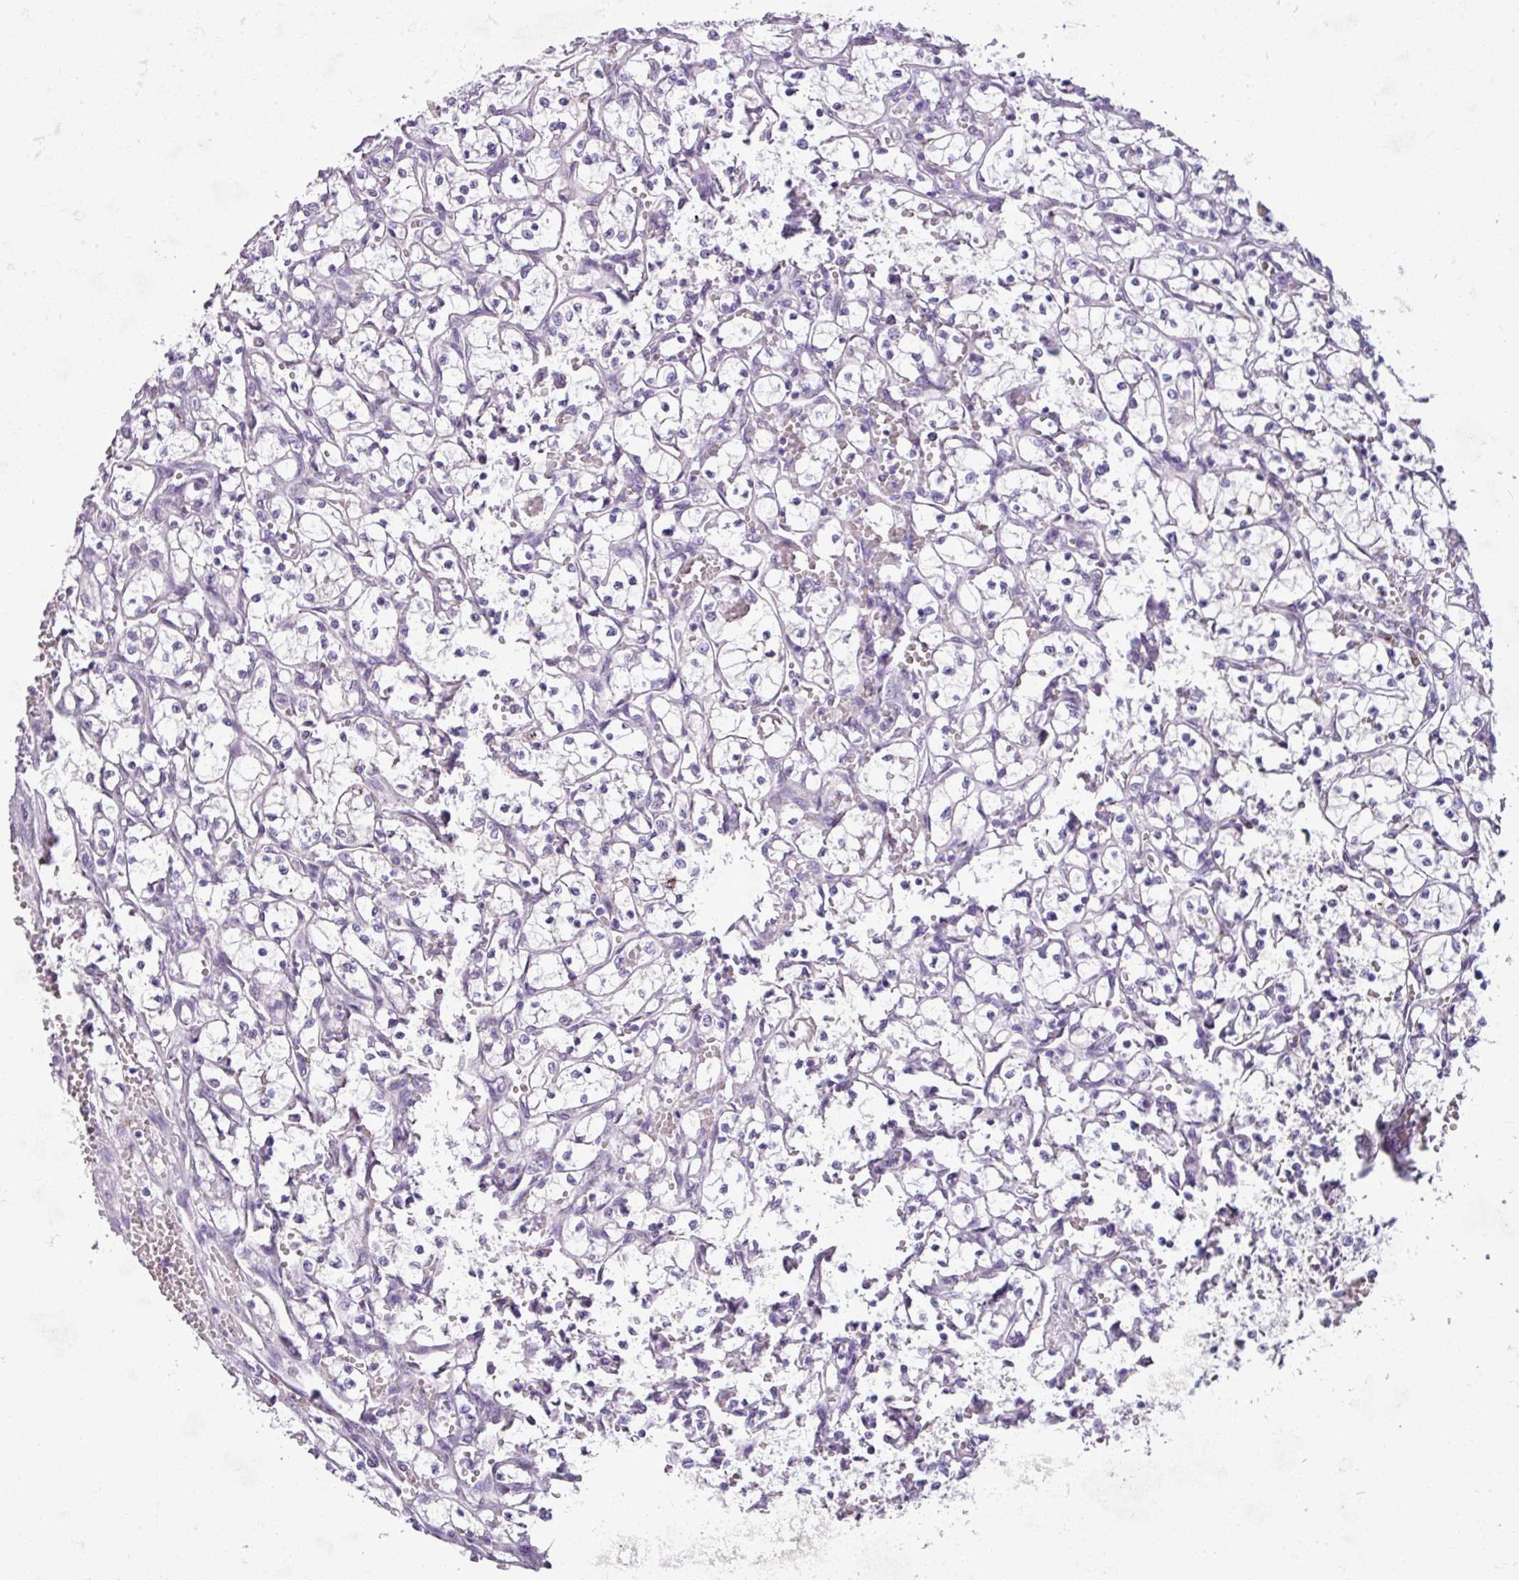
{"staining": {"intensity": "moderate", "quantity": "<25%", "location": "cytoplasmic/membranous"}, "tissue": "renal cancer", "cell_type": "Tumor cells", "image_type": "cancer", "snomed": [{"axis": "morphology", "description": "Adenocarcinoma, NOS"}, {"axis": "topography", "description": "Kidney"}], "caption": "Moderate cytoplasmic/membranous positivity is present in about <25% of tumor cells in renal cancer.", "gene": "ZNF667", "patient": {"sex": "female", "age": 69}}